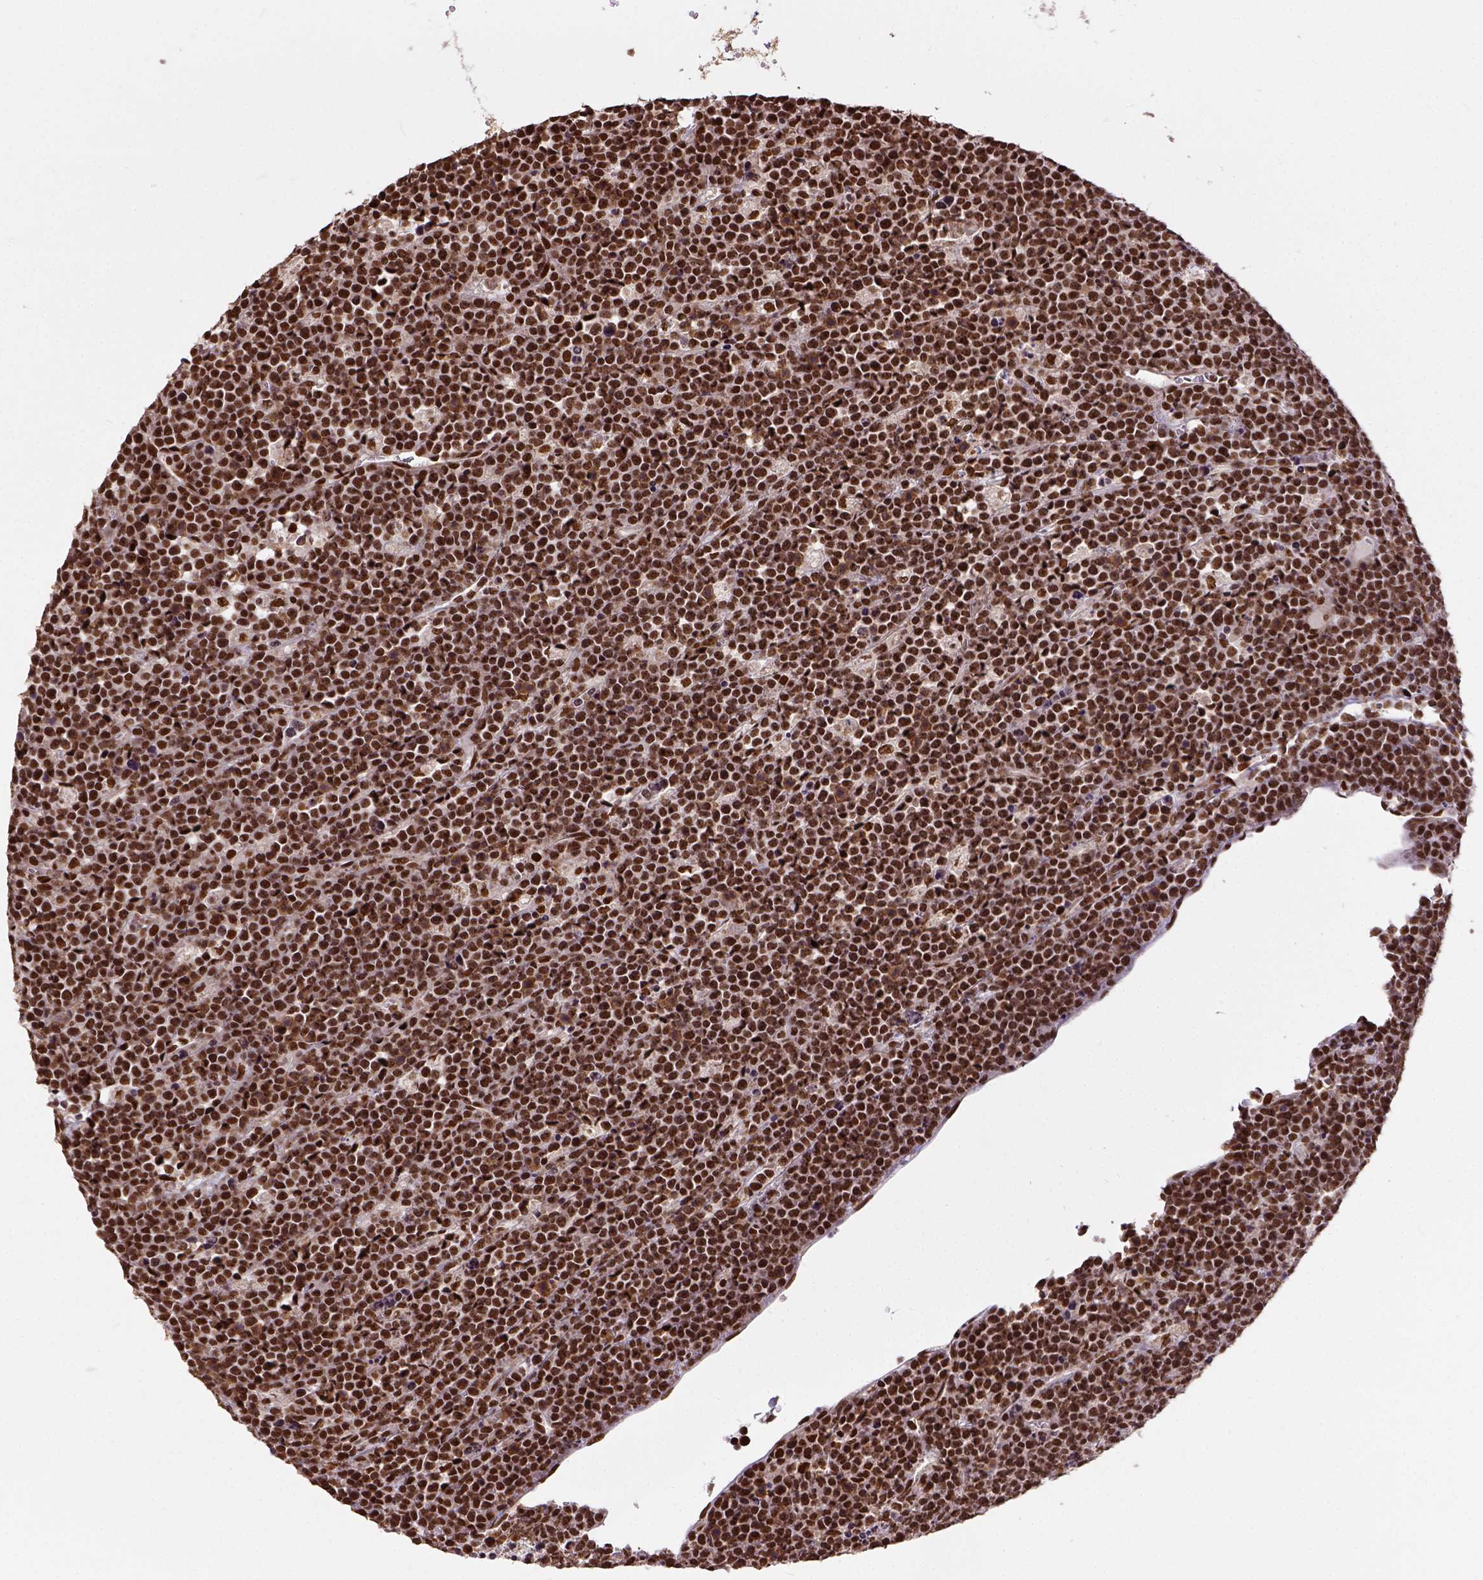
{"staining": {"intensity": "strong", "quantity": ">75%", "location": "nuclear"}, "tissue": "lymphoma", "cell_type": "Tumor cells", "image_type": "cancer", "snomed": [{"axis": "morphology", "description": "Malignant lymphoma, non-Hodgkin's type, High grade"}, {"axis": "topography", "description": "Ovary"}], "caption": "High-grade malignant lymphoma, non-Hodgkin's type stained with DAB (3,3'-diaminobenzidine) IHC demonstrates high levels of strong nuclear staining in approximately >75% of tumor cells. The protein of interest is stained brown, and the nuclei are stained in blue (DAB IHC with brightfield microscopy, high magnification).", "gene": "NACC1", "patient": {"sex": "female", "age": 56}}